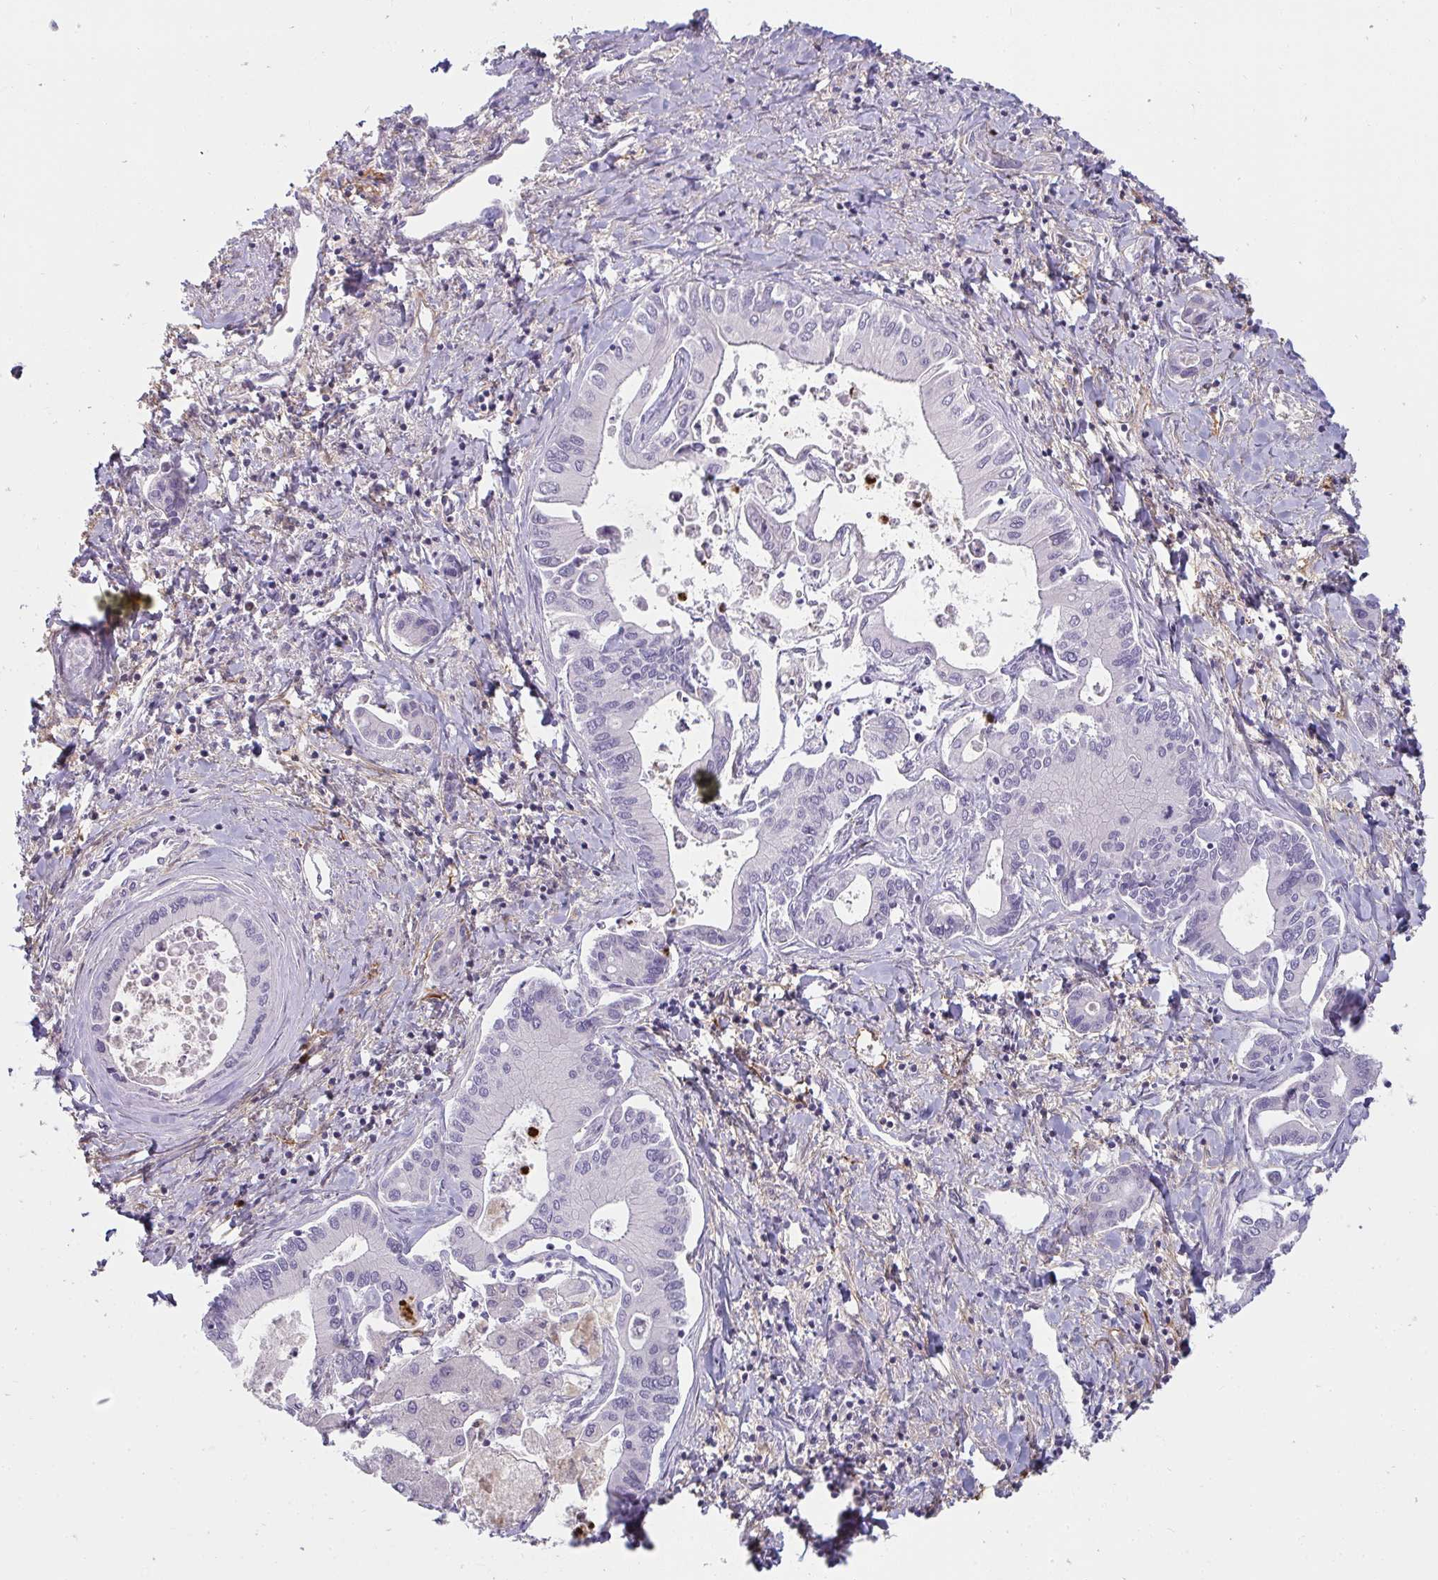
{"staining": {"intensity": "negative", "quantity": "none", "location": "none"}, "tissue": "liver cancer", "cell_type": "Tumor cells", "image_type": "cancer", "snomed": [{"axis": "morphology", "description": "Cholangiocarcinoma"}, {"axis": "topography", "description": "Liver"}], "caption": "Immunohistochemistry histopathology image of liver cancer stained for a protein (brown), which exhibits no positivity in tumor cells.", "gene": "CSF3R", "patient": {"sex": "male", "age": 66}}